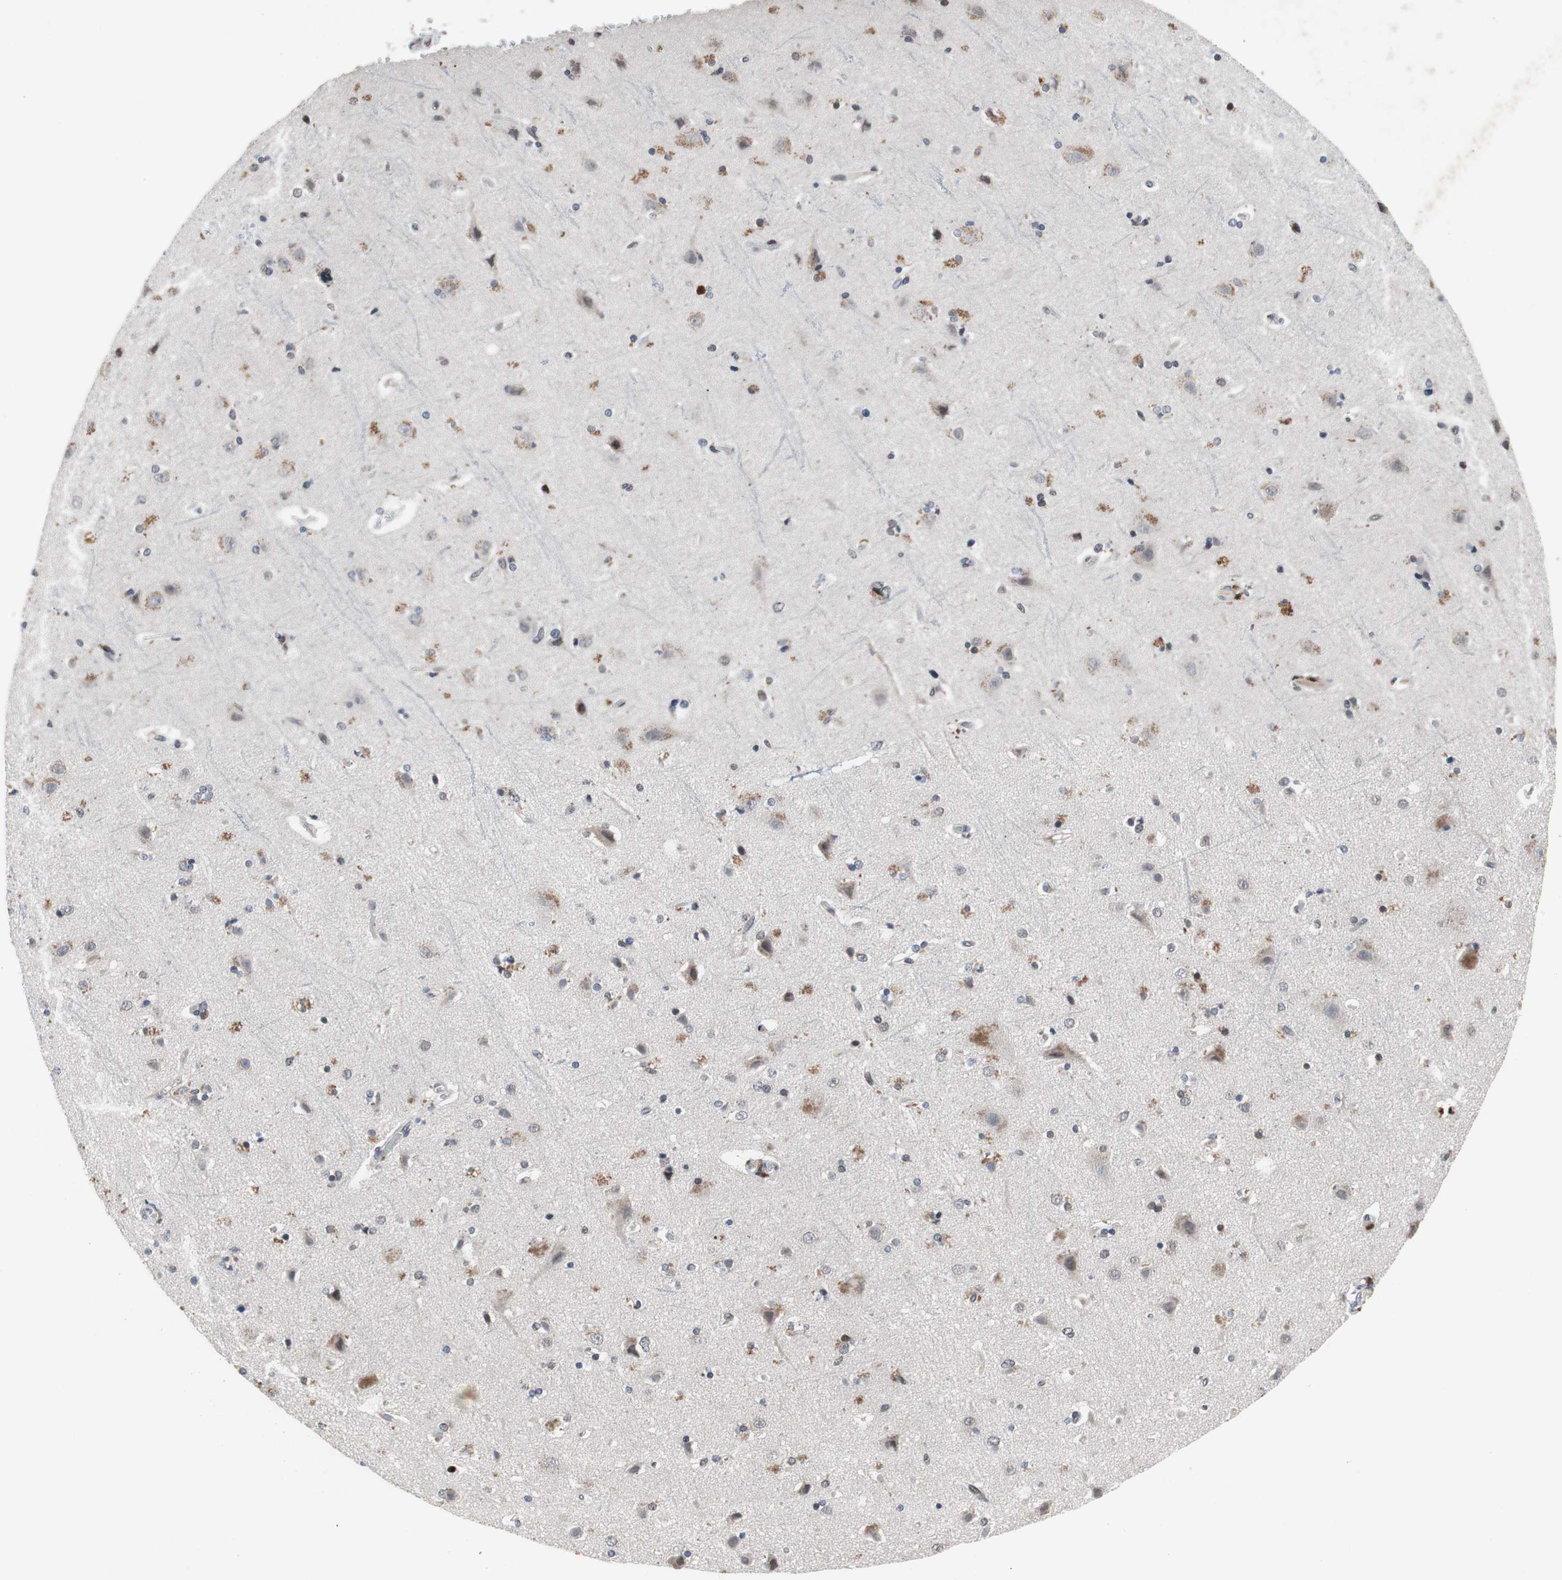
{"staining": {"intensity": "moderate", "quantity": "25%-75%", "location": "cytoplasmic/membranous"}, "tissue": "cerebral cortex", "cell_type": "Endothelial cells", "image_type": "normal", "snomed": [{"axis": "morphology", "description": "Normal tissue, NOS"}, {"axis": "topography", "description": "Cerebral cortex"}], "caption": "Cerebral cortex stained for a protein reveals moderate cytoplasmic/membranous positivity in endothelial cells. (brown staining indicates protein expression, while blue staining denotes nuclei).", "gene": "MUTYH", "patient": {"sex": "female", "age": 54}}